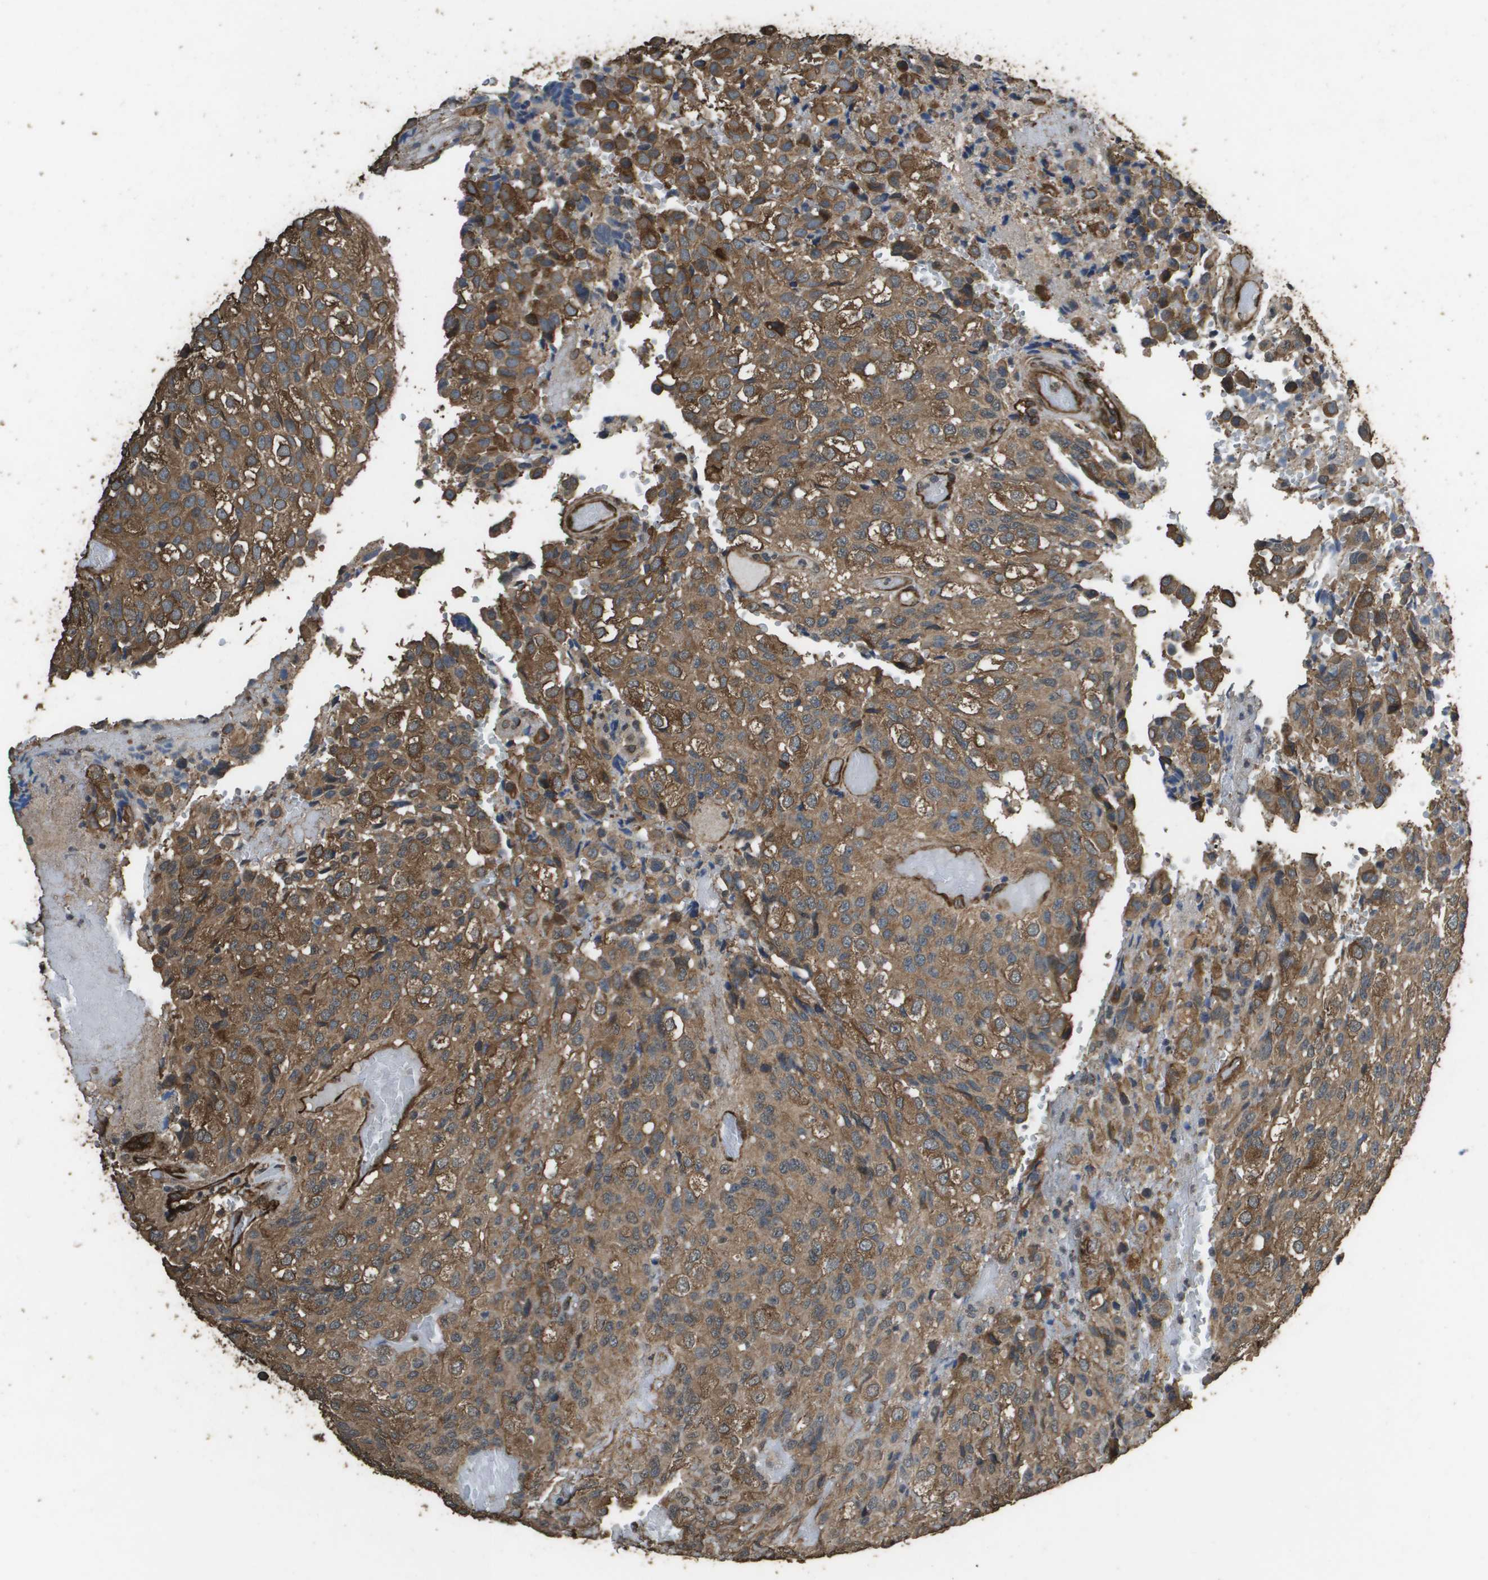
{"staining": {"intensity": "moderate", "quantity": ">75%", "location": "cytoplasmic/membranous"}, "tissue": "glioma", "cell_type": "Tumor cells", "image_type": "cancer", "snomed": [{"axis": "morphology", "description": "Glioma, malignant, High grade"}, {"axis": "topography", "description": "Brain"}], "caption": "Protein expression analysis of human malignant glioma (high-grade) reveals moderate cytoplasmic/membranous expression in approximately >75% of tumor cells.", "gene": "AAMP", "patient": {"sex": "male", "age": 32}}